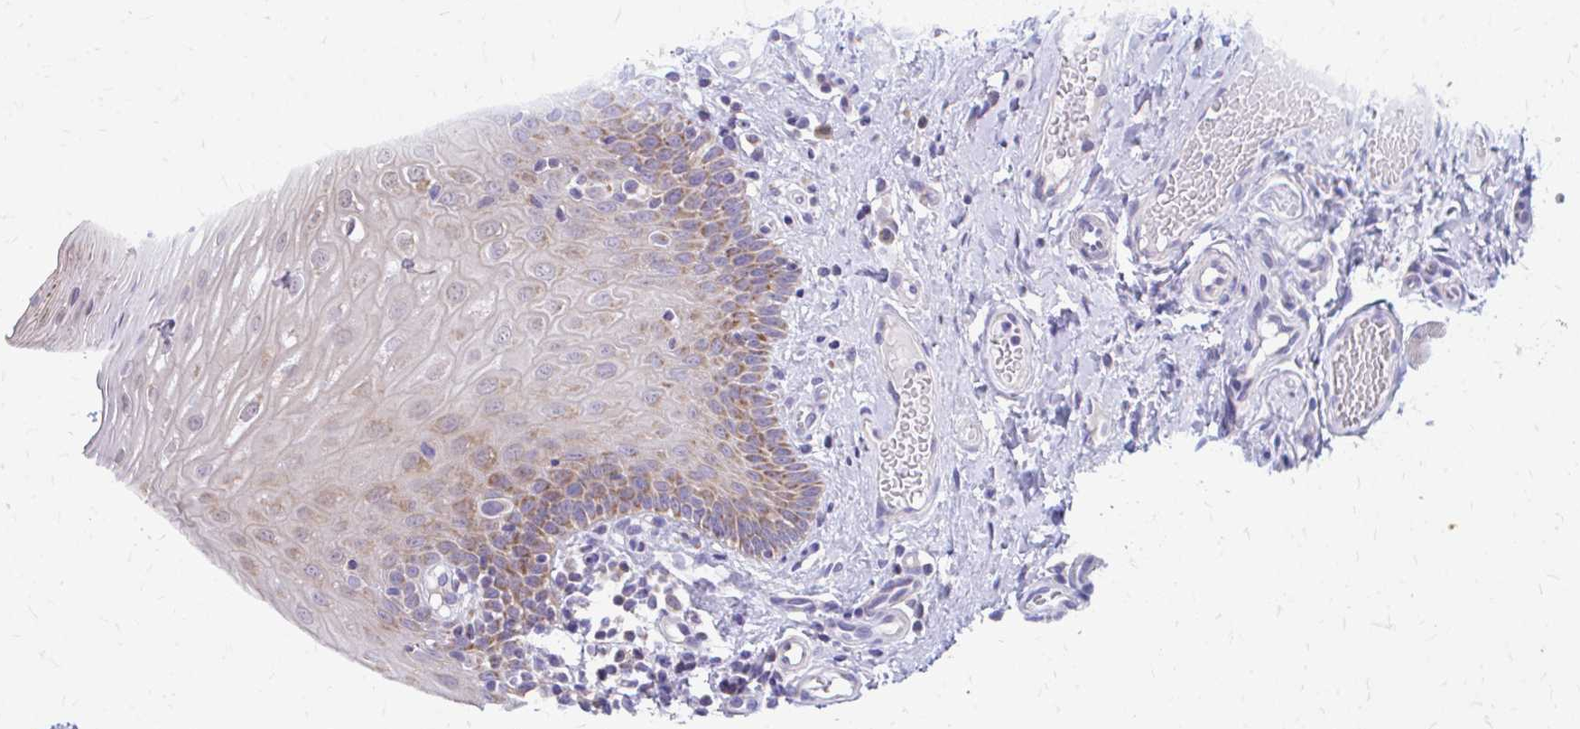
{"staining": {"intensity": "moderate", "quantity": "25%-75%", "location": "cytoplasmic/membranous"}, "tissue": "oral mucosa", "cell_type": "Squamous epithelial cells", "image_type": "normal", "snomed": [{"axis": "morphology", "description": "Normal tissue, NOS"}, {"axis": "topography", "description": "Oral tissue"}, {"axis": "topography", "description": "Tounge, NOS"}], "caption": "About 25%-75% of squamous epithelial cells in unremarkable oral mucosa demonstrate moderate cytoplasmic/membranous protein positivity as visualized by brown immunohistochemical staining.", "gene": "MRPL19", "patient": {"sex": "female", "age": 58}}